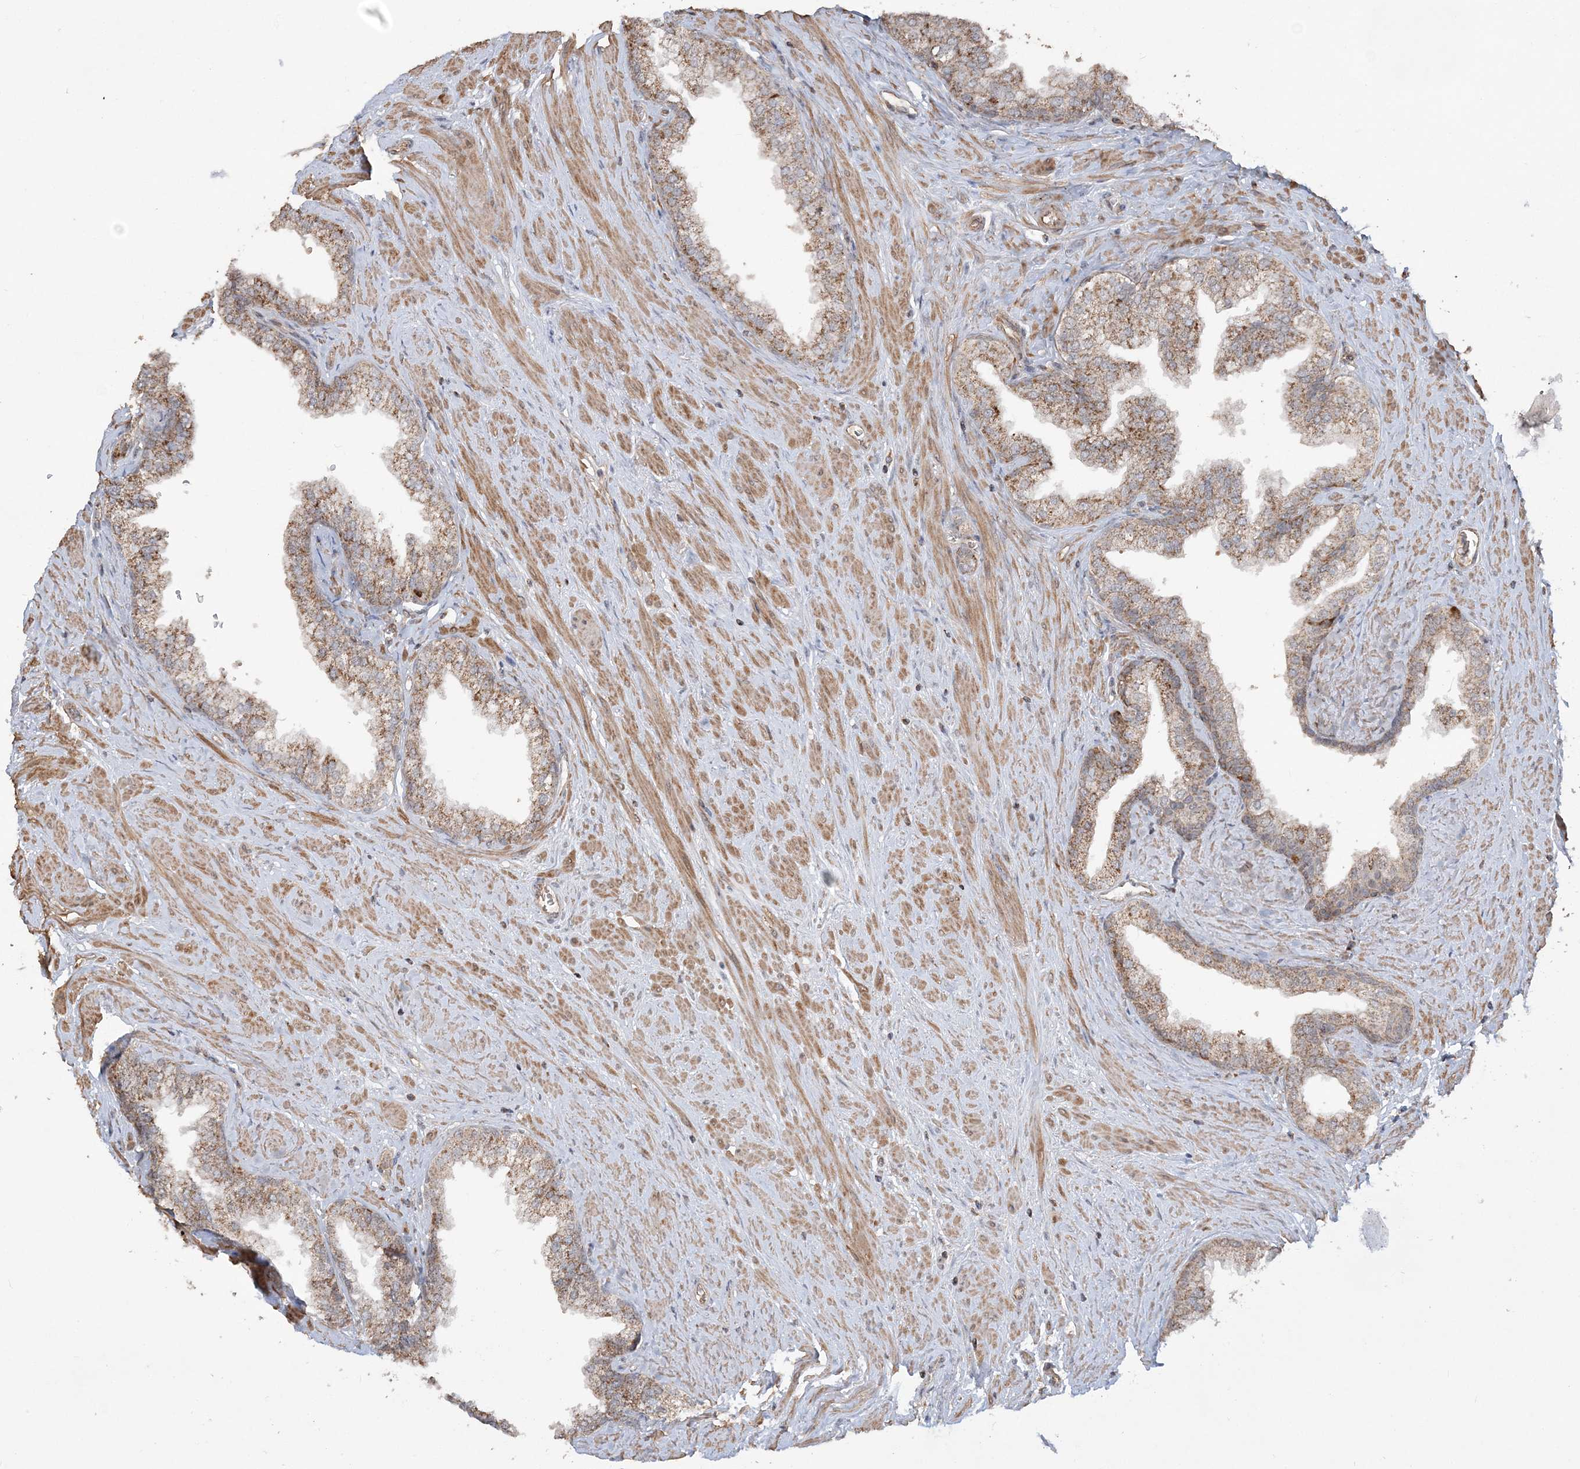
{"staining": {"intensity": "moderate", "quantity": ">75%", "location": "cytoplasmic/membranous"}, "tissue": "prostate", "cell_type": "Glandular cells", "image_type": "normal", "snomed": [{"axis": "morphology", "description": "Normal tissue, NOS"}, {"axis": "morphology", "description": "Urothelial carcinoma, Low grade"}, {"axis": "topography", "description": "Urinary bladder"}, {"axis": "topography", "description": "Prostate"}], "caption": "Immunohistochemistry (IHC) micrograph of unremarkable prostate: prostate stained using IHC reveals medium levels of moderate protein expression localized specifically in the cytoplasmic/membranous of glandular cells, appearing as a cytoplasmic/membranous brown color.", "gene": "SCLT1", "patient": {"sex": "male", "age": 60}}